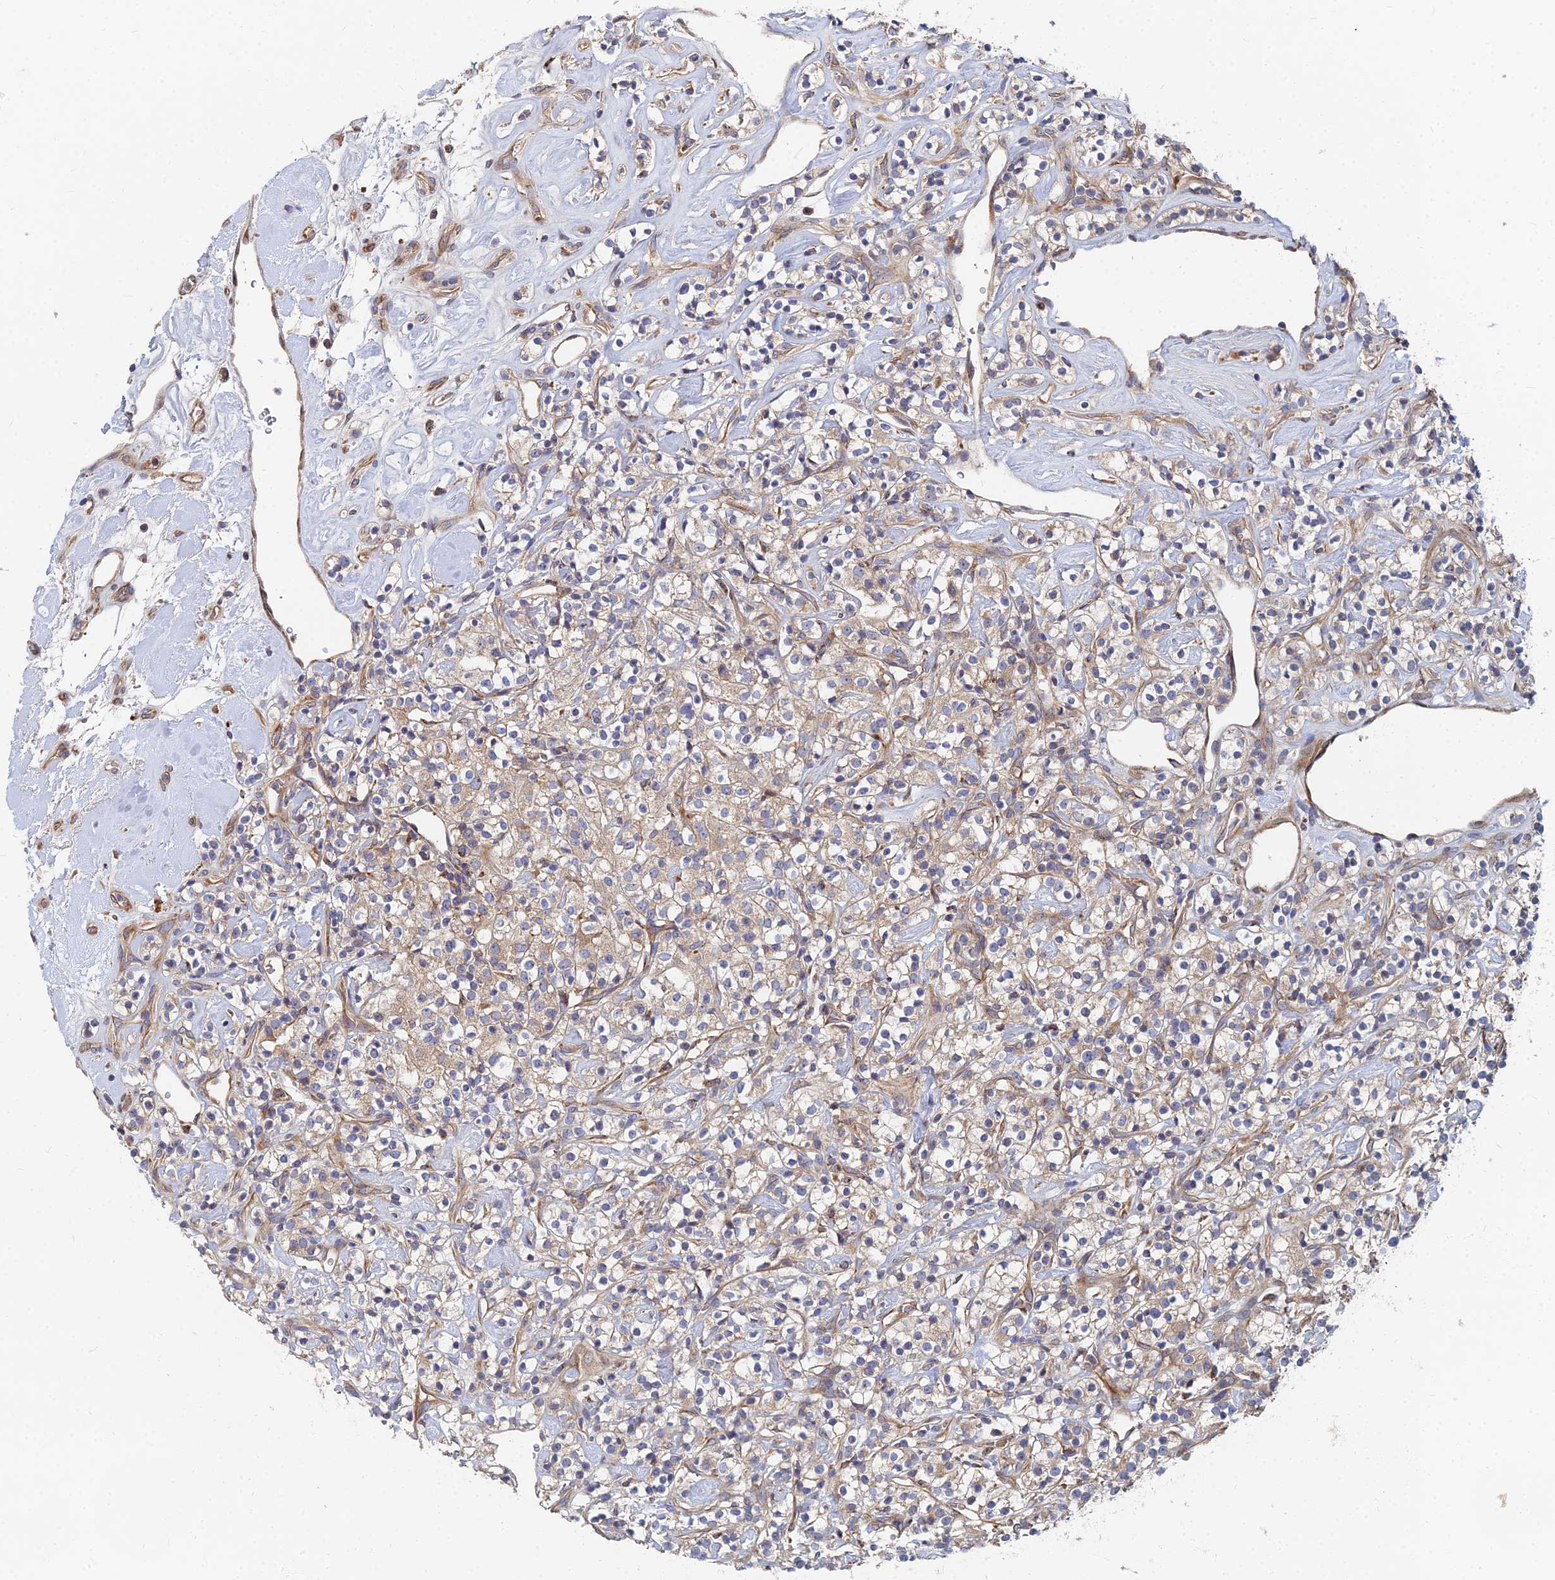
{"staining": {"intensity": "weak", "quantity": ">75%", "location": "cytoplasmic/membranous"}, "tissue": "renal cancer", "cell_type": "Tumor cells", "image_type": "cancer", "snomed": [{"axis": "morphology", "description": "Adenocarcinoma, NOS"}, {"axis": "topography", "description": "Kidney"}], "caption": "Protein staining demonstrates weak cytoplasmic/membranous staining in about >75% of tumor cells in adenocarcinoma (renal).", "gene": "CCZ1", "patient": {"sex": "male", "age": 77}}